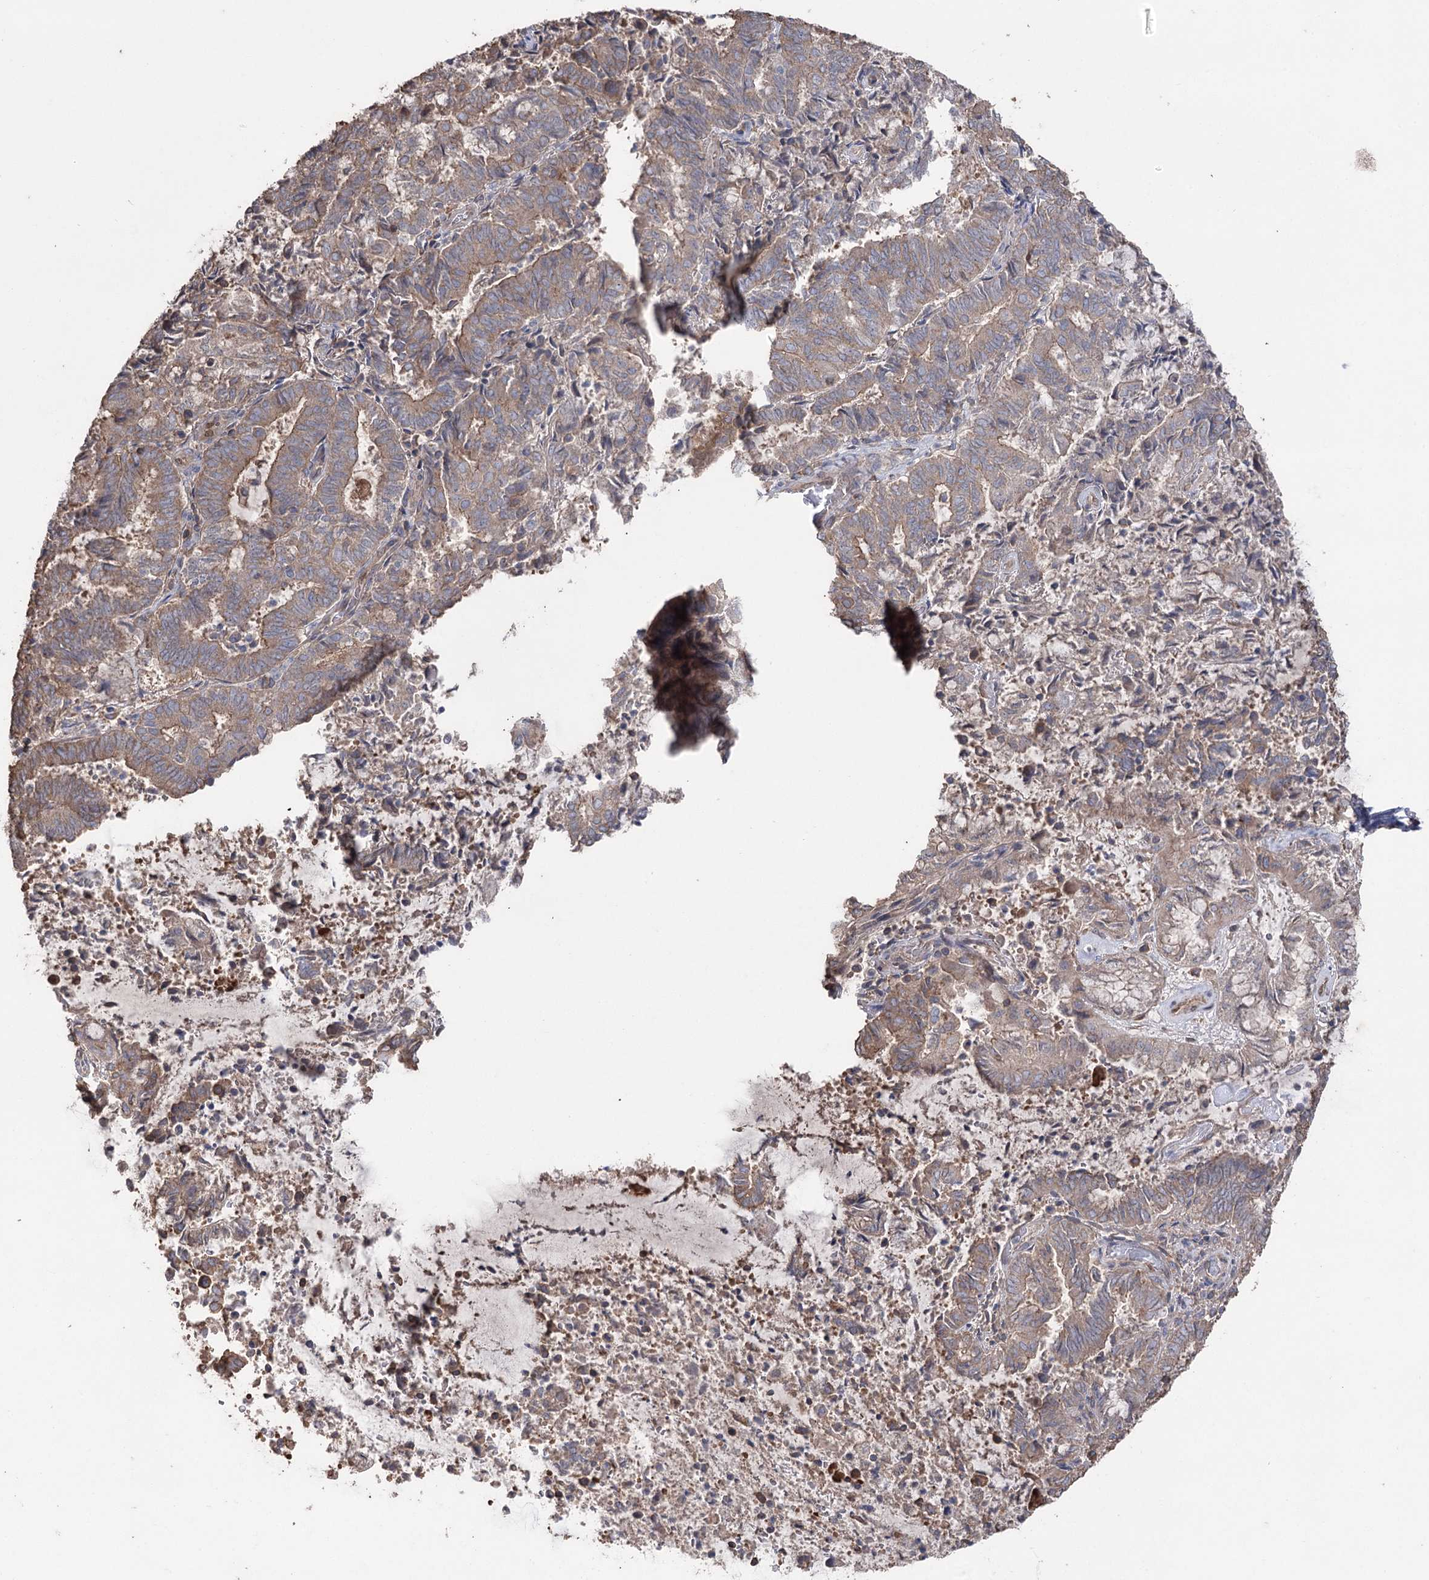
{"staining": {"intensity": "weak", "quantity": ">75%", "location": "cytoplasmic/membranous"}, "tissue": "endometrial cancer", "cell_type": "Tumor cells", "image_type": "cancer", "snomed": [{"axis": "morphology", "description": "Adenocarcinoma, NOS"}, {"axis": "topography", "description": "Endometrium"}], "caption": "Immunohistochemistry (IHC) (DAB (3,3'-diaminobenzidine)) staining of human endometrial adenocarcinoma shows weak cytoplasmic/membranous protein positivity in approximately >75% of tumor cells. The staining was performed using DAB (3,3'-diaminobenzidine), with brown indicating positive protein expression. Nuclei are stained blue with hematoxylin.", "gene": "FAM13B", "patient": {"sex": "female", "age": 80}}